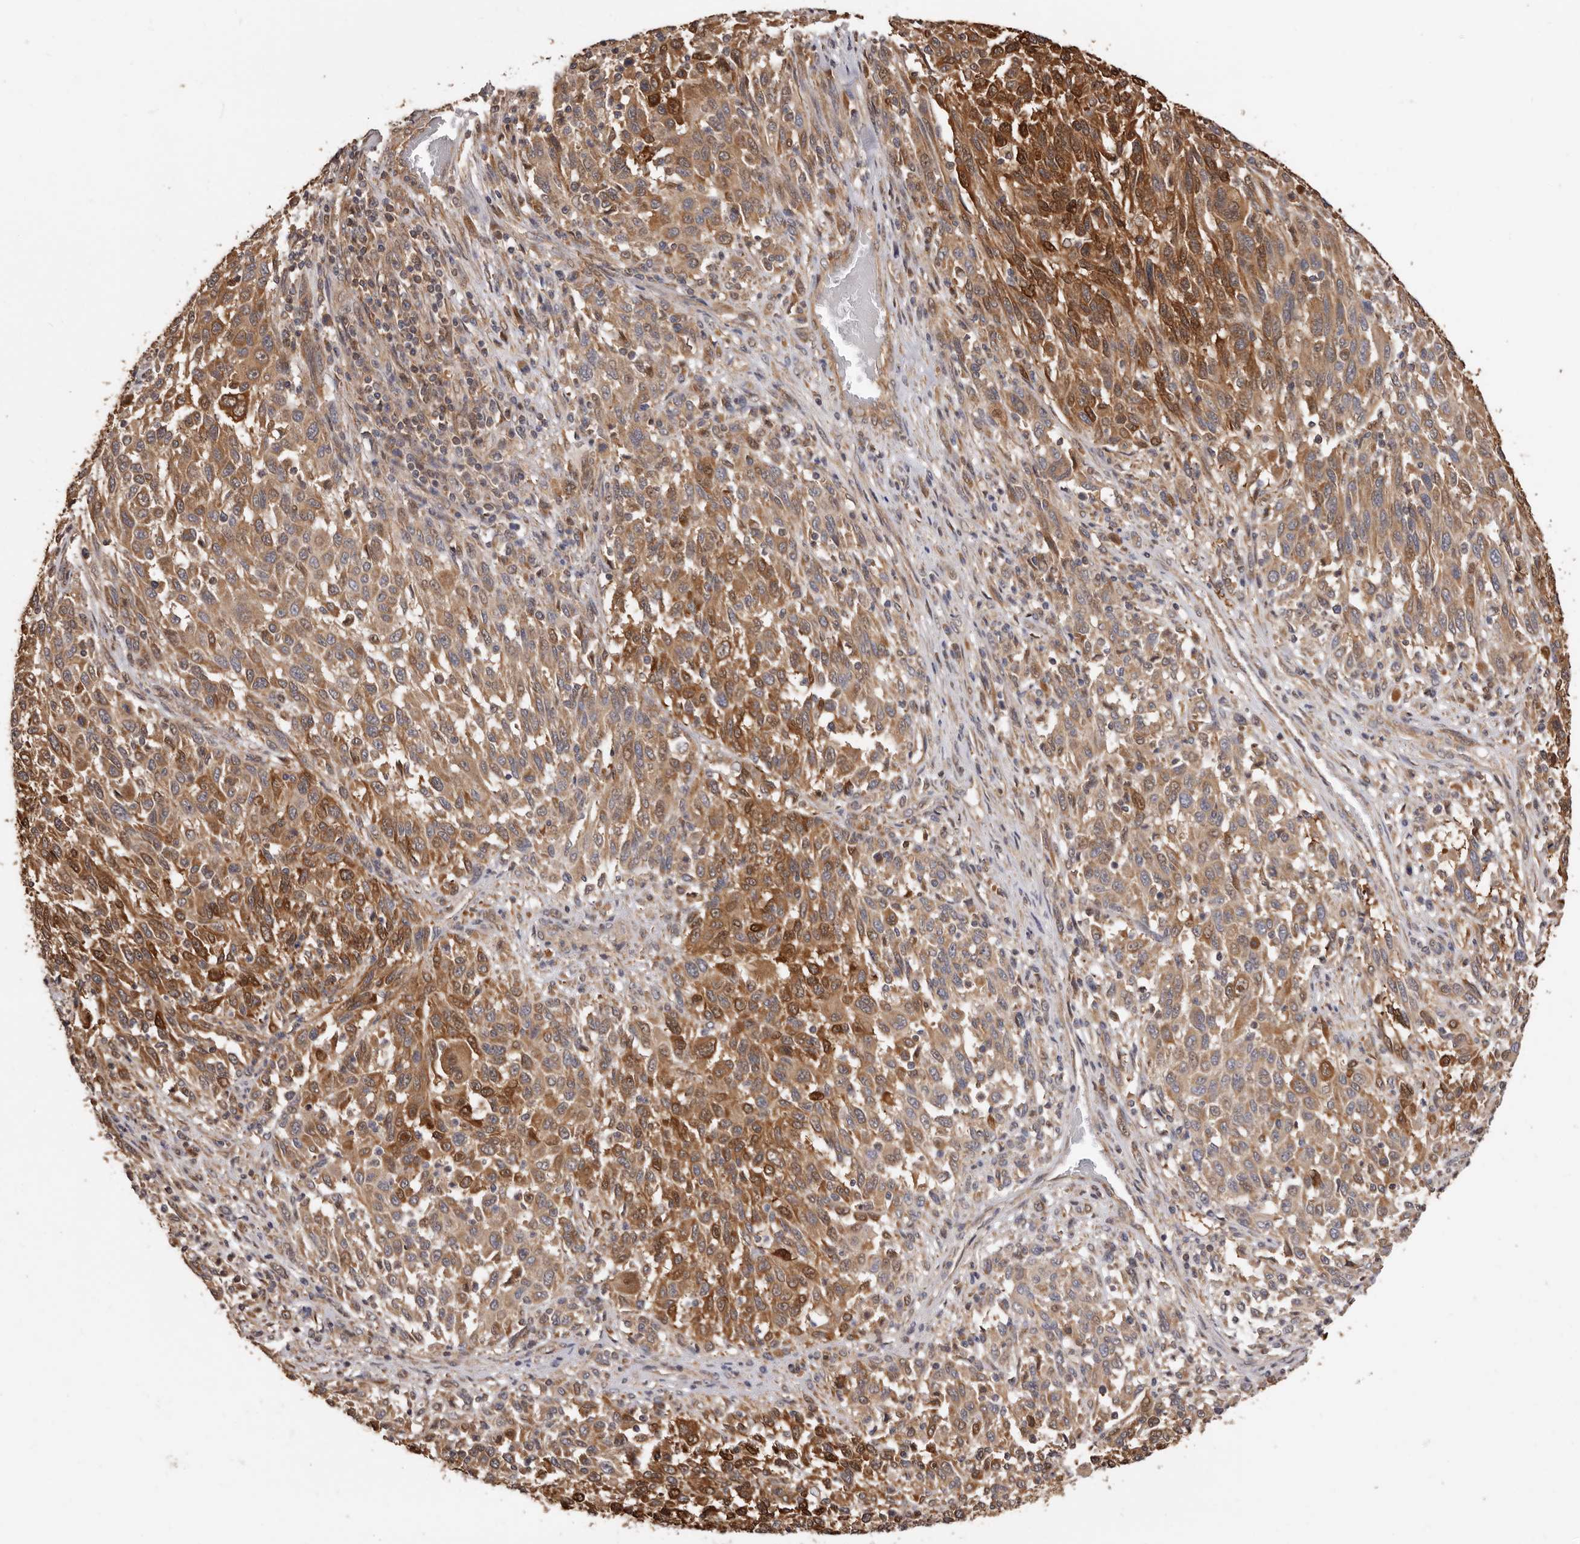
{"staining": {"intensity": "moderate", "quantity": ">75%", "location": "cytoplasmic/membranous"}, "tissue": "melanoma", "cell_type": "Tumor cells", "image_type": "cancer", "snomed": [{"axis": "morphology", "description": "Malignant melanoma, Metastatic site"}, {"axis": "topography", "description": "Lymph node"}], "caption": "A brown stain labels moderate cytoplasmic/membranous staining of a protein in melanoma tumor cells. The protein is shown in brown color, while the nuclei are stained blue.", "gene": "COQ8B", "patient": {"sex": "male", "age": 61}}